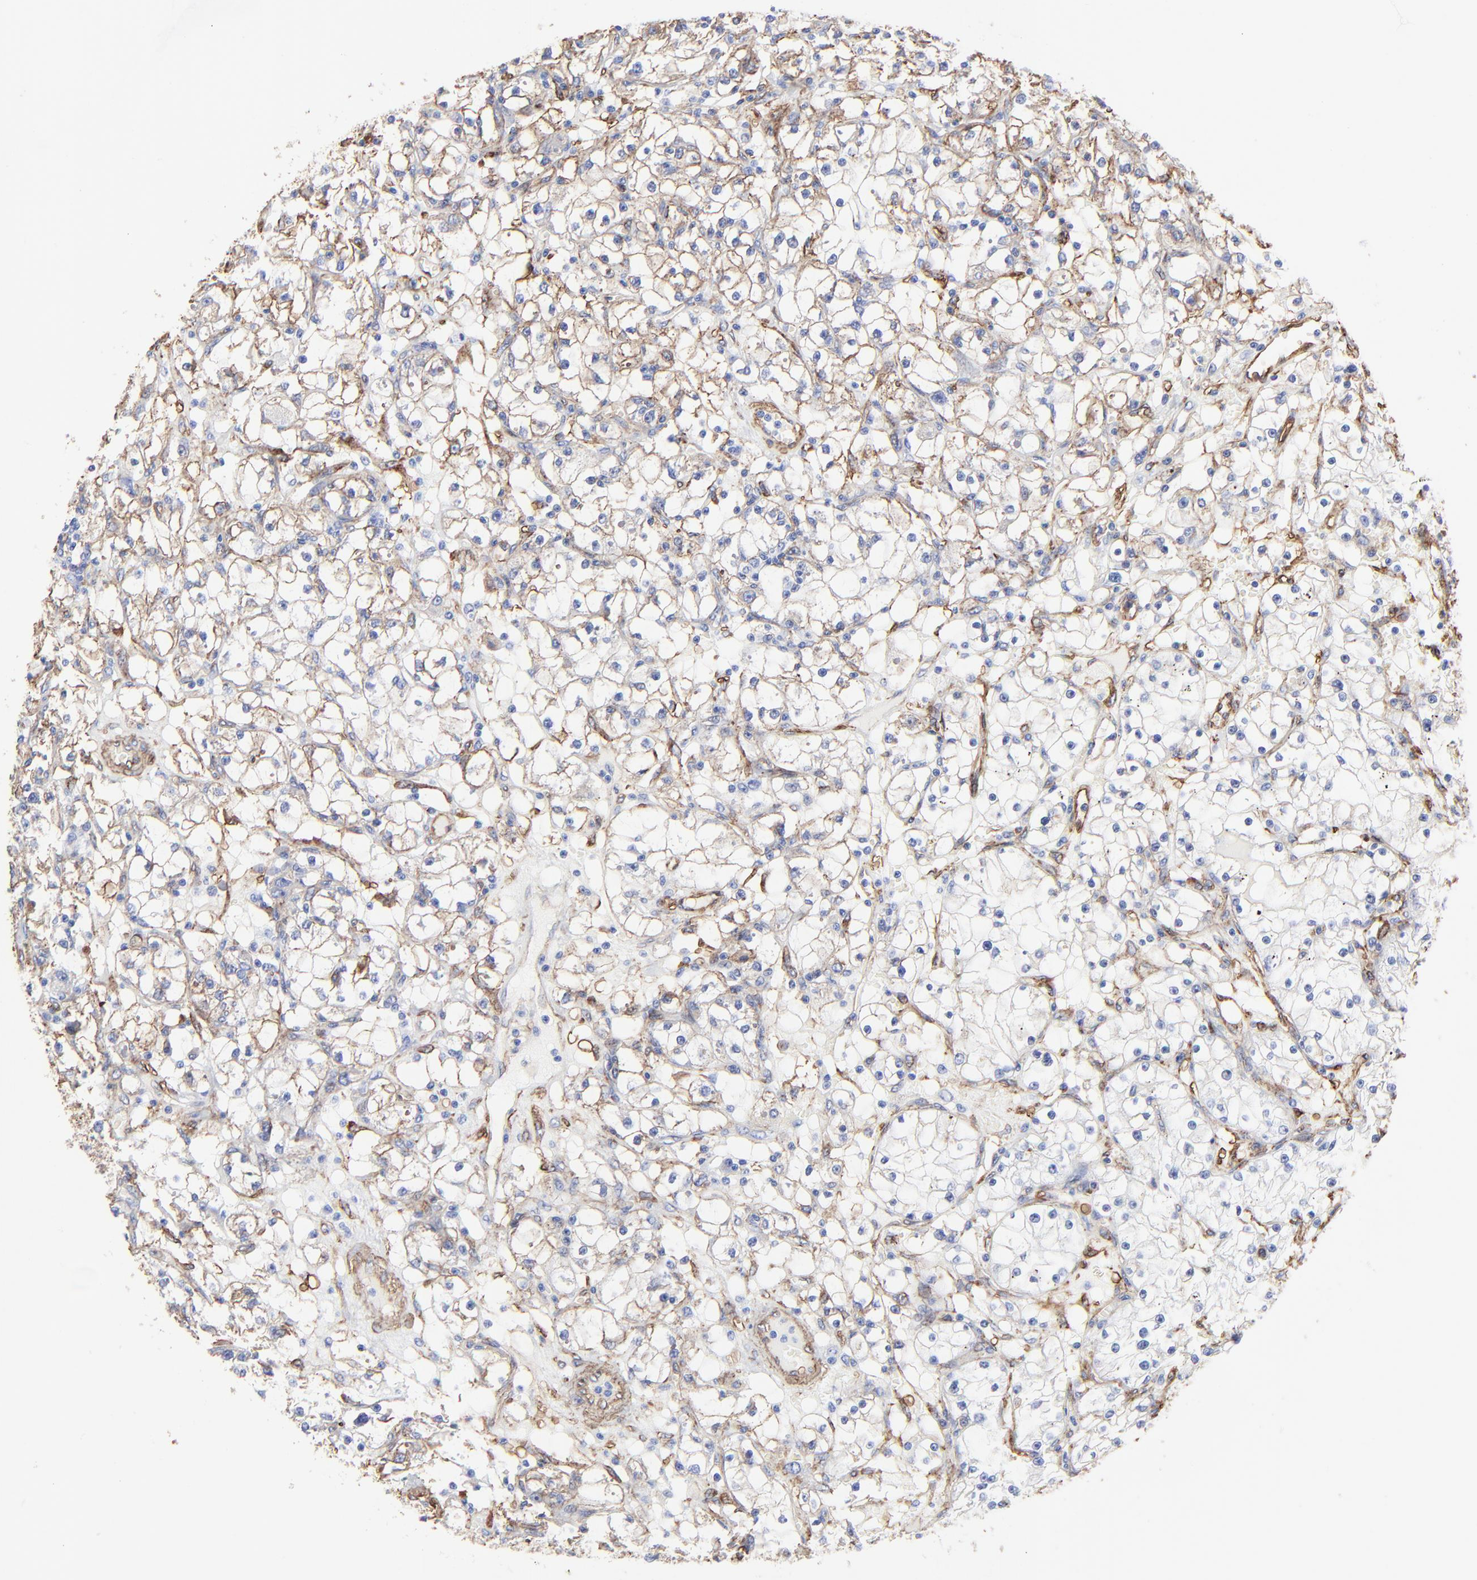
{"staining": {"intensity": "negative", "quantity": "none", "location": "none"}, "tissue": "renal cancer", "cell_type": "Tumor cells", "image_type": "cancer", "snomed": [{"axis": "morphology", "description": "Adenocarcinoma, NOS"}, {"axis": "topography", "description": "Kidney"}], "caption": "Protein analysis of renal cancer (adenocarcinoma) exhibits no significant expression in tumor cells. (Brightfield microscopy of DAB (3,3'-diaminobenzidine) immunohistochemistry at high magnification).", "gene": "CAV1", "patient": {"sex": "male", "age": 56}}